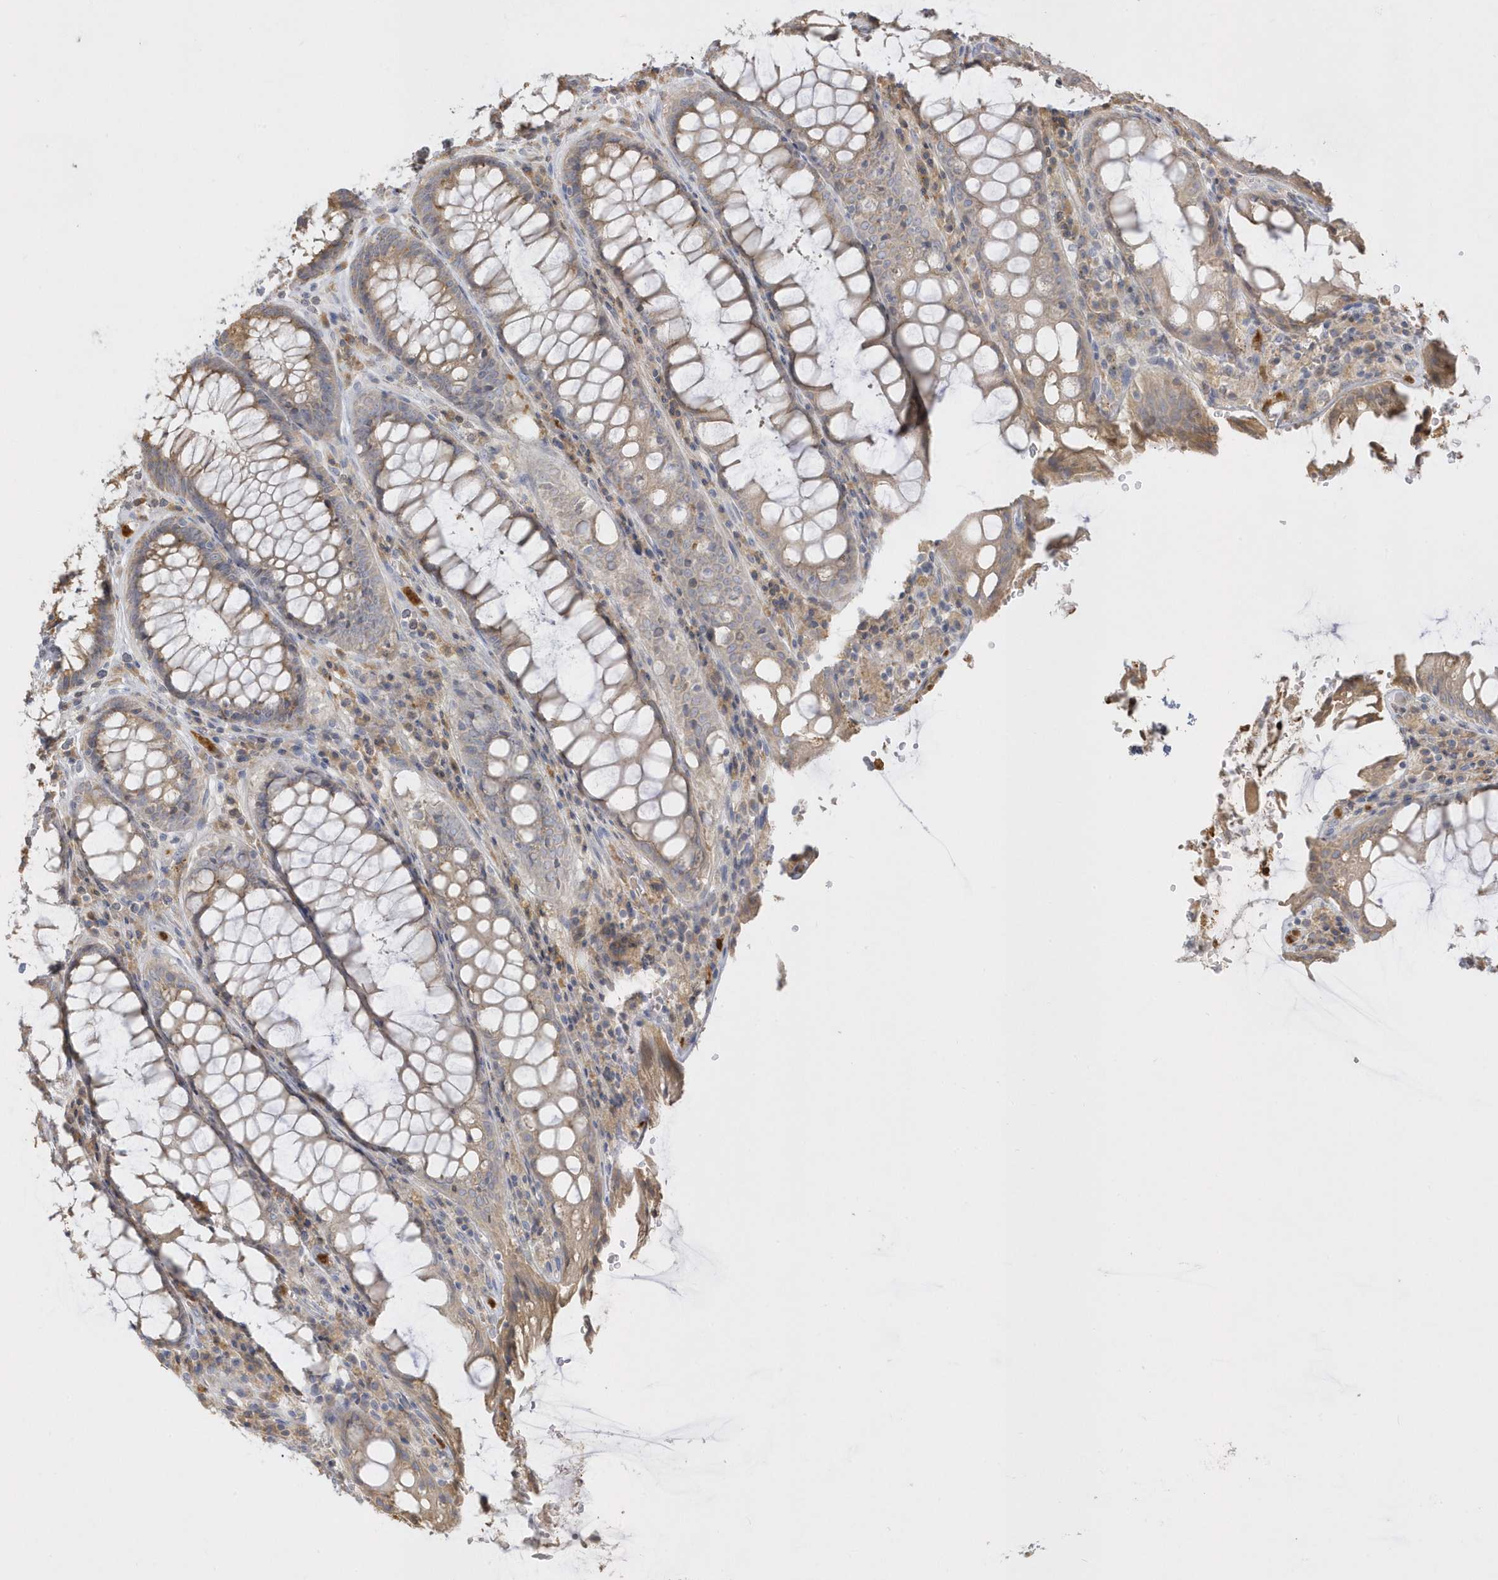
{"staining": {"intensity": "moderate", "quantity": "25%-75%", "location": "cytoplasmic/membranous"}, "tissue": "rectum", "cell_type": "Glandular cells", "image_type": "normal", "snomed": [{"axis": "morphology", "description": "Normal tissue, NOS"}, {"axis": "topography", "description": "Rectum"}], "caption": "IHC (DAB) staining of normal rectum exhibits moderate cytoplasmic/membranous protein expression in approximately 25%-75% of glandular cells. (Brightfield microscopy of DAB IHC at high magnification).", "gene": "DPP9", "patient": {"sex": "male", "age": 64}}